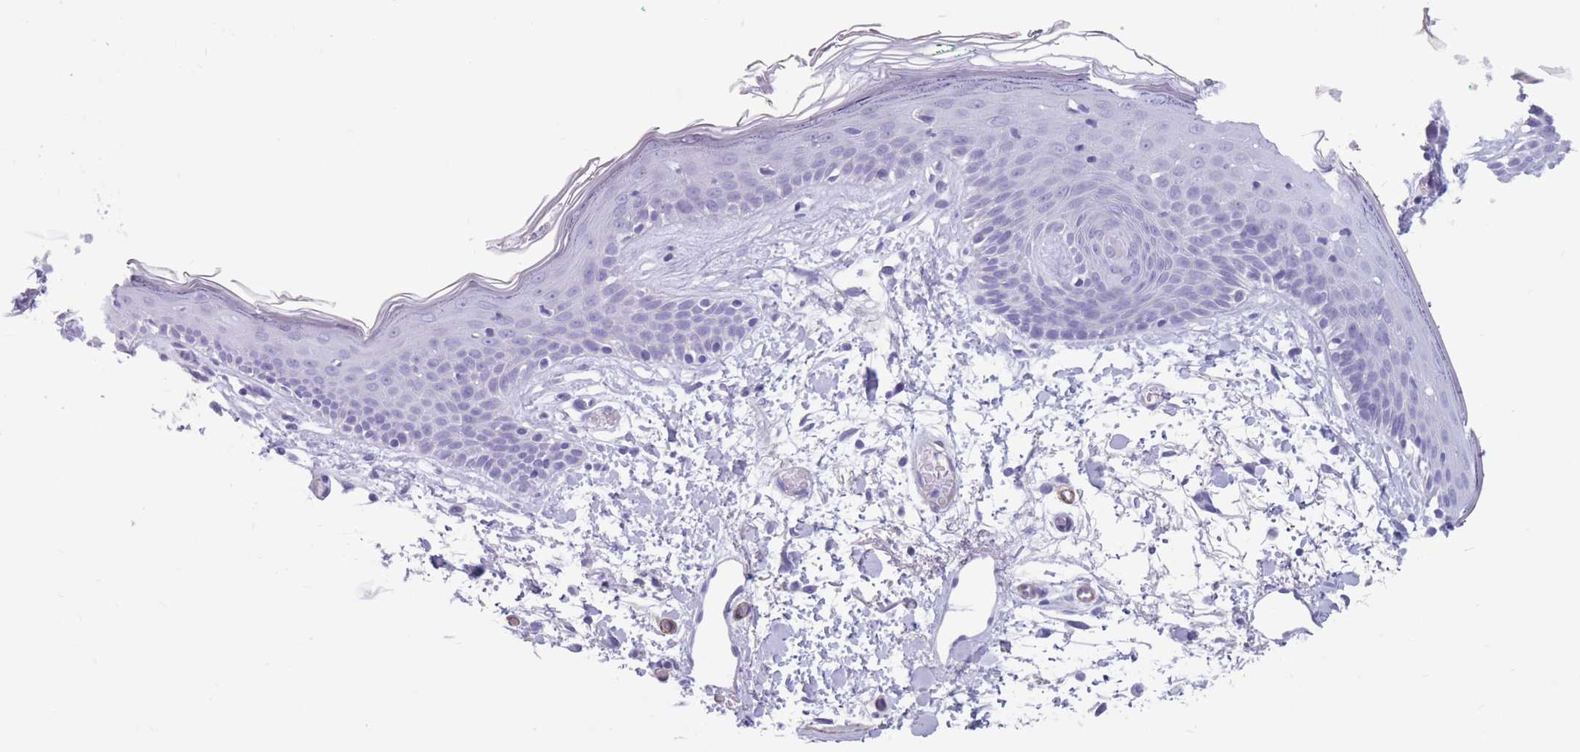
{"staining": {"intensity": "negative", "quantity": "none", "location": "none"}, "tissue": "skin", "cell_type": "Fibroblasts", "image_type": "normal", "snomed": [{"axis": "morphology", "description": "Normal tissue, NOS"}, {"axis": "topography", "description": "Skin"}], "caption": "Image shows no protein positivity in fibroblasts of normal skin.", "gene": "DPYD", "patient": {"sex": "male", "age": 79}}